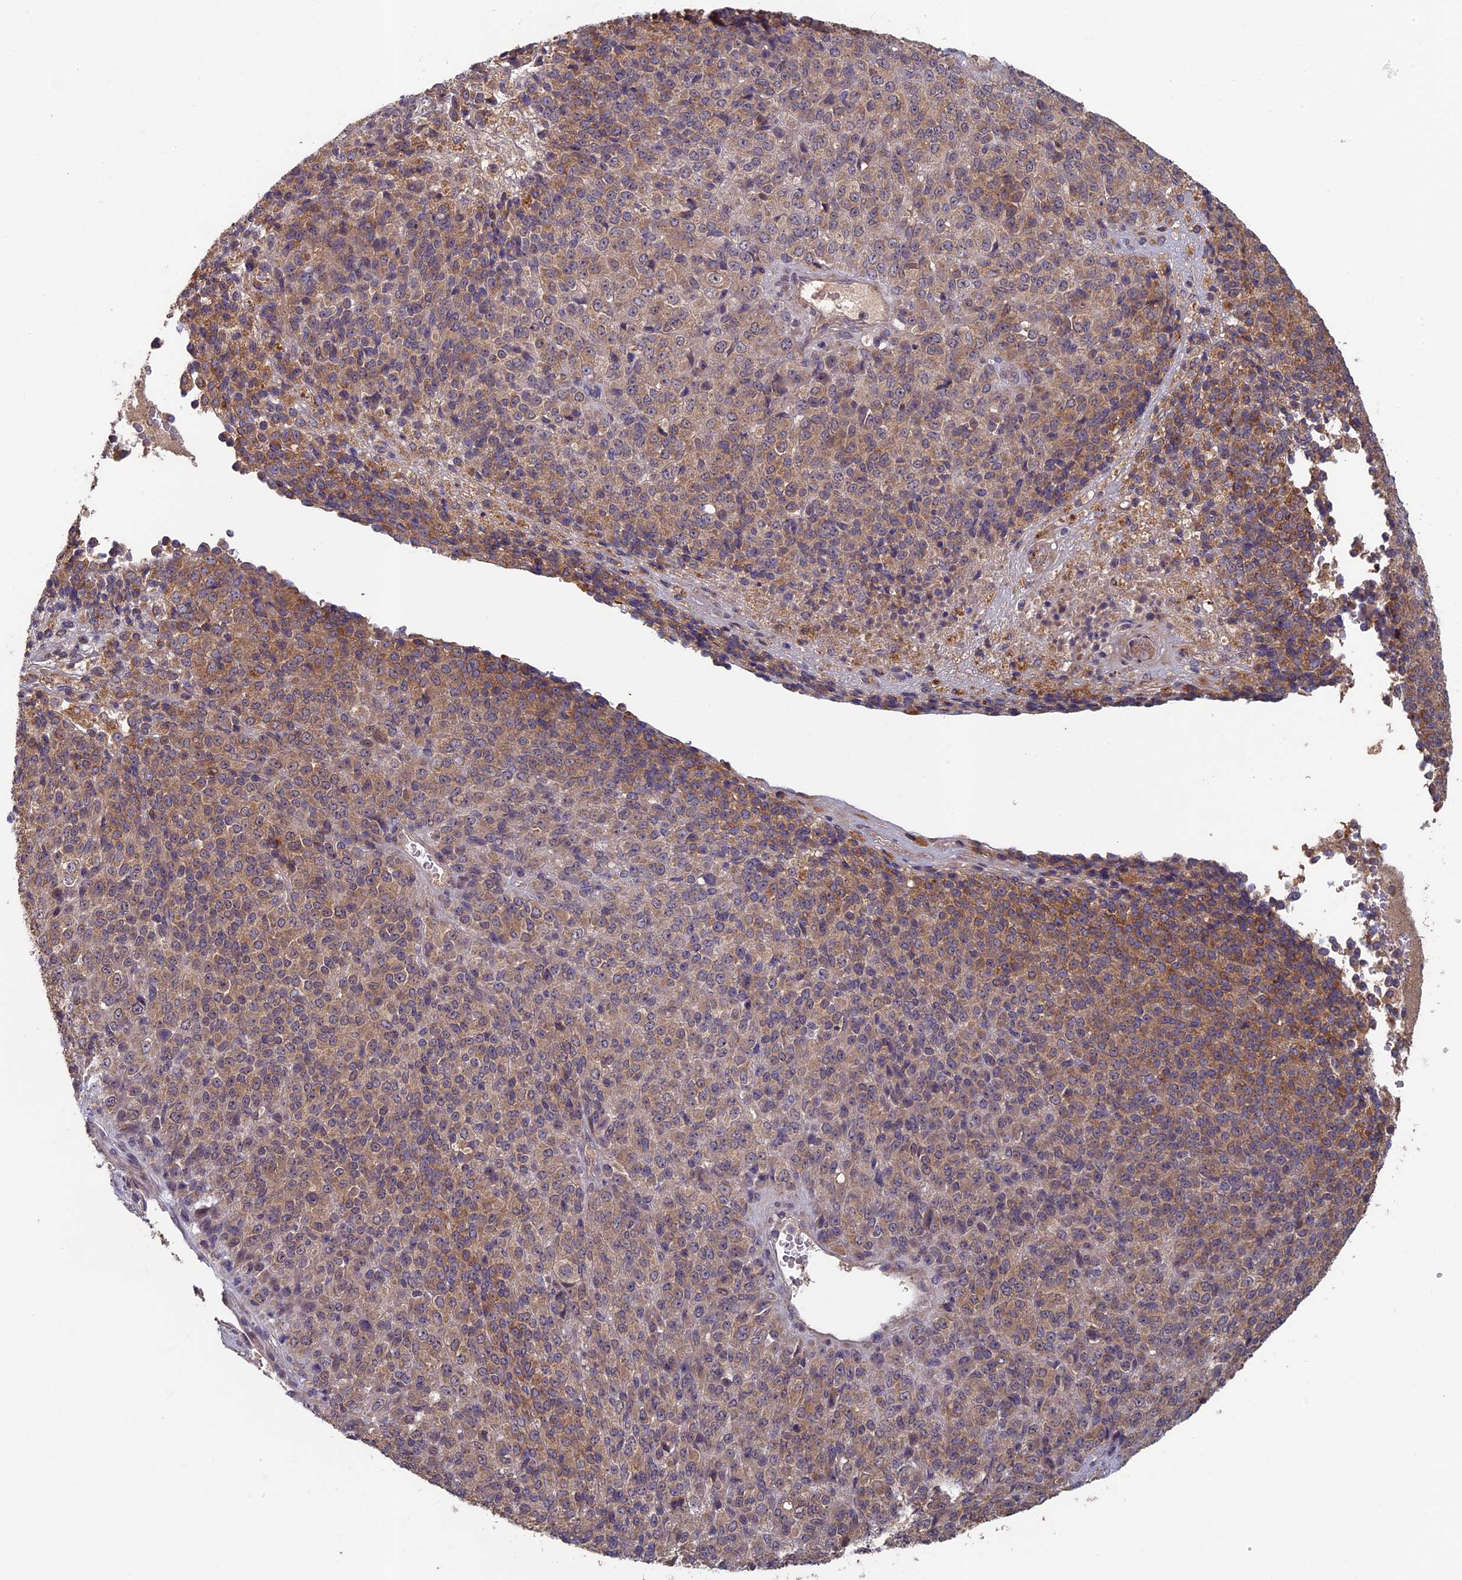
{"staining": {"intensity": "moderate", "quantity": "25%-75%", "location": "cytoplasmic/membranous"}, "tissue": "melanoma", "cell_type": "Tumor cells", "image_type": "cancer", "snomed": [{"axis": "morphology", "description": "Malignant melanoma, Metastatic site"}, {"axis": "topography", "description": "Brain"}], "caption": "Protein expression analysis of human melanoma reveals moderate cytoplasmic/membranous staining in about 25%-75% of tumor cells.", "gene": "RCCD1", "patient": {"sex": "female", "age": 56}}